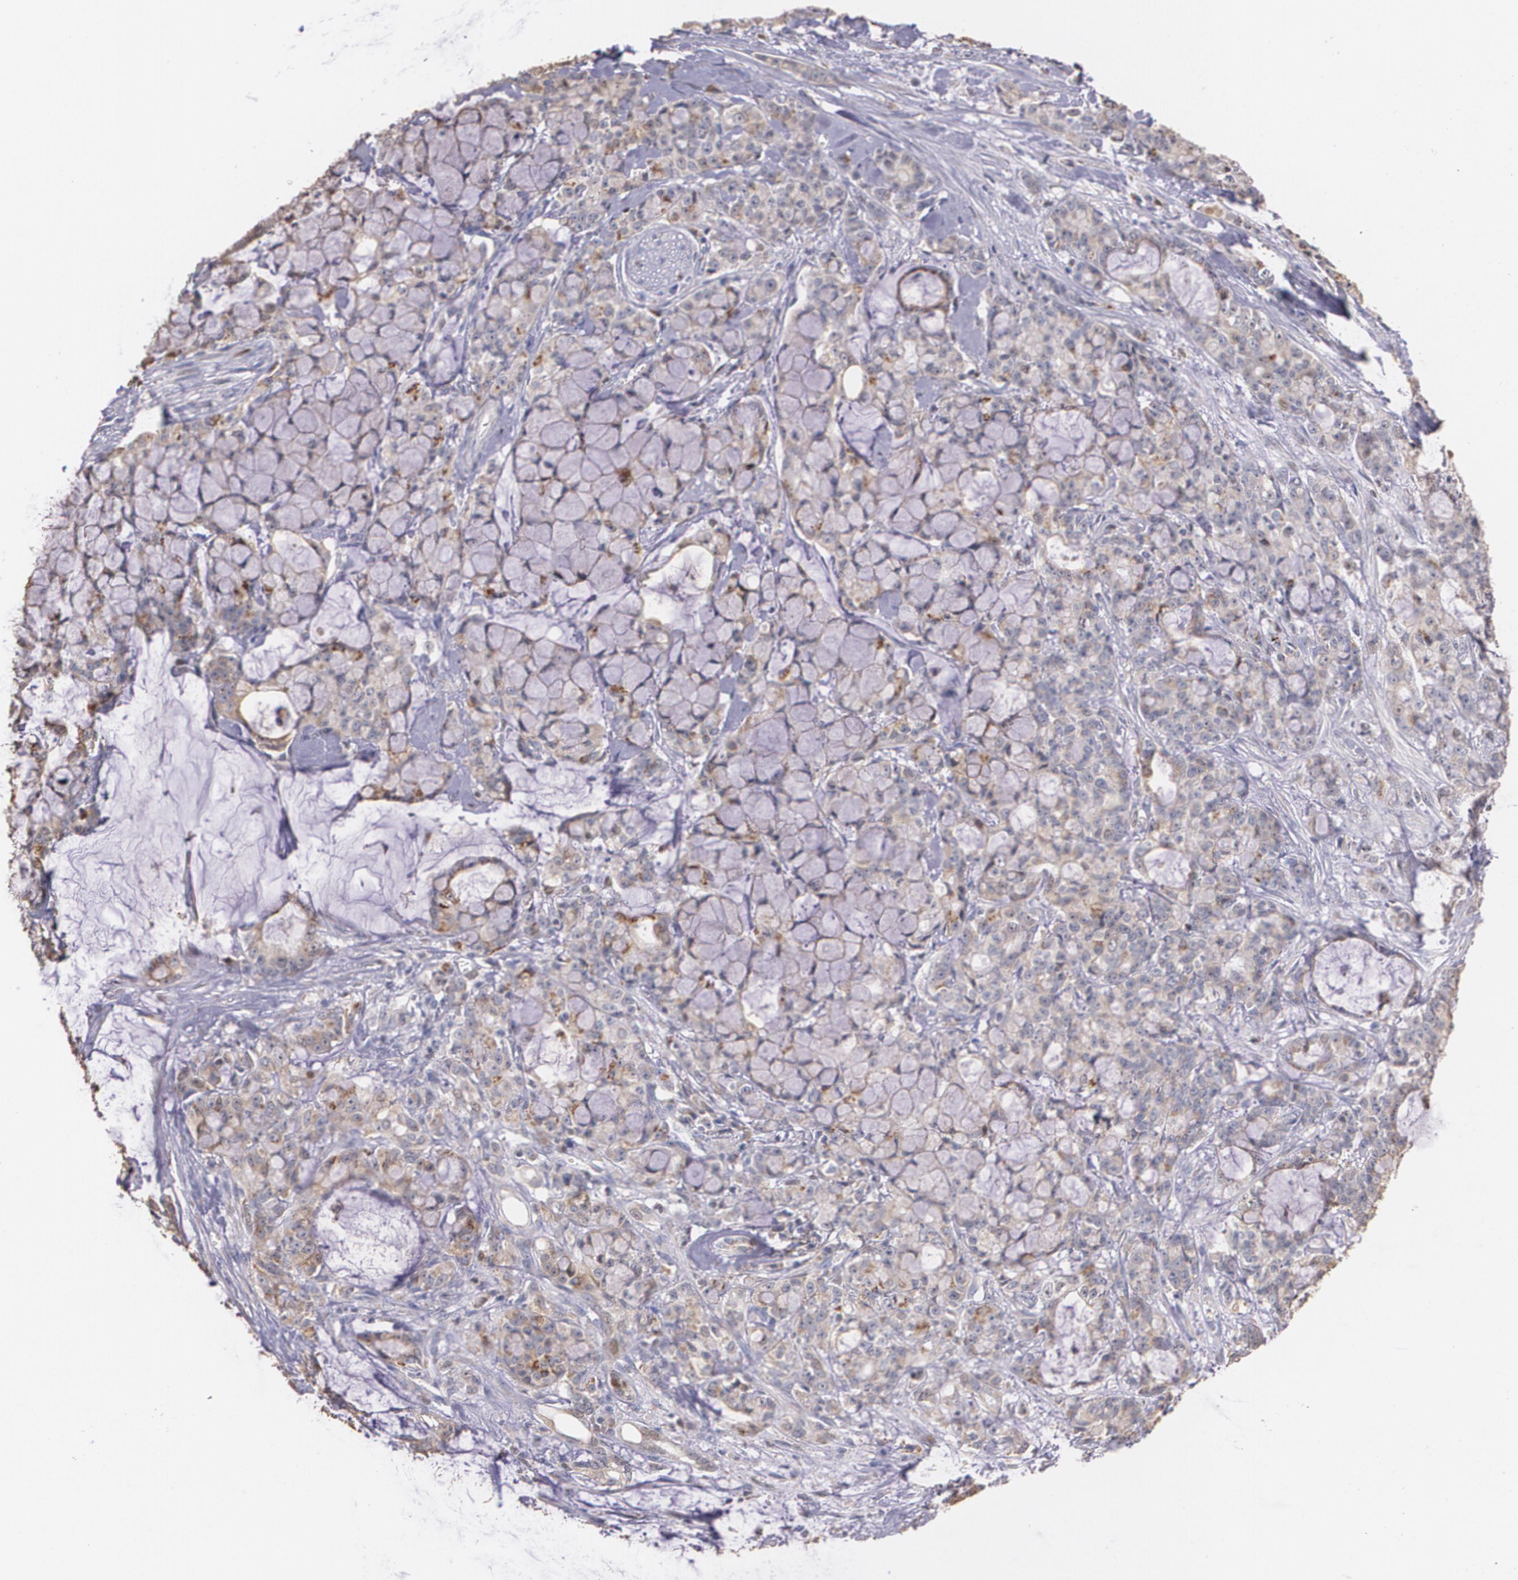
{"staining": {"intensity": "moderate", "quantity": ">75%", "location": "cytoplasmic/membranous"}, "tissue": "pancreatic cancer", "cell_type": "Tumor cells", "image_type": "cancer", "snomed": [{"axis": "morphology", "description": "Adenocarcinoma, NOS"}, {"axis": "topography", "description": "Pancreas"}], "caption": "A brown stain highlights moderate cytoplasmic/membranous positivity of a protein in pancreatic adenocarcinoma tumor cells. The staining is performed using DAB (3,3'-diaminobenzidine) brown chromogen to label protein expression. The nuclei are counter-stained blue using hematoxylin.", "gene": "ATF3", "patient": {"sex": "female", "age": 73}}